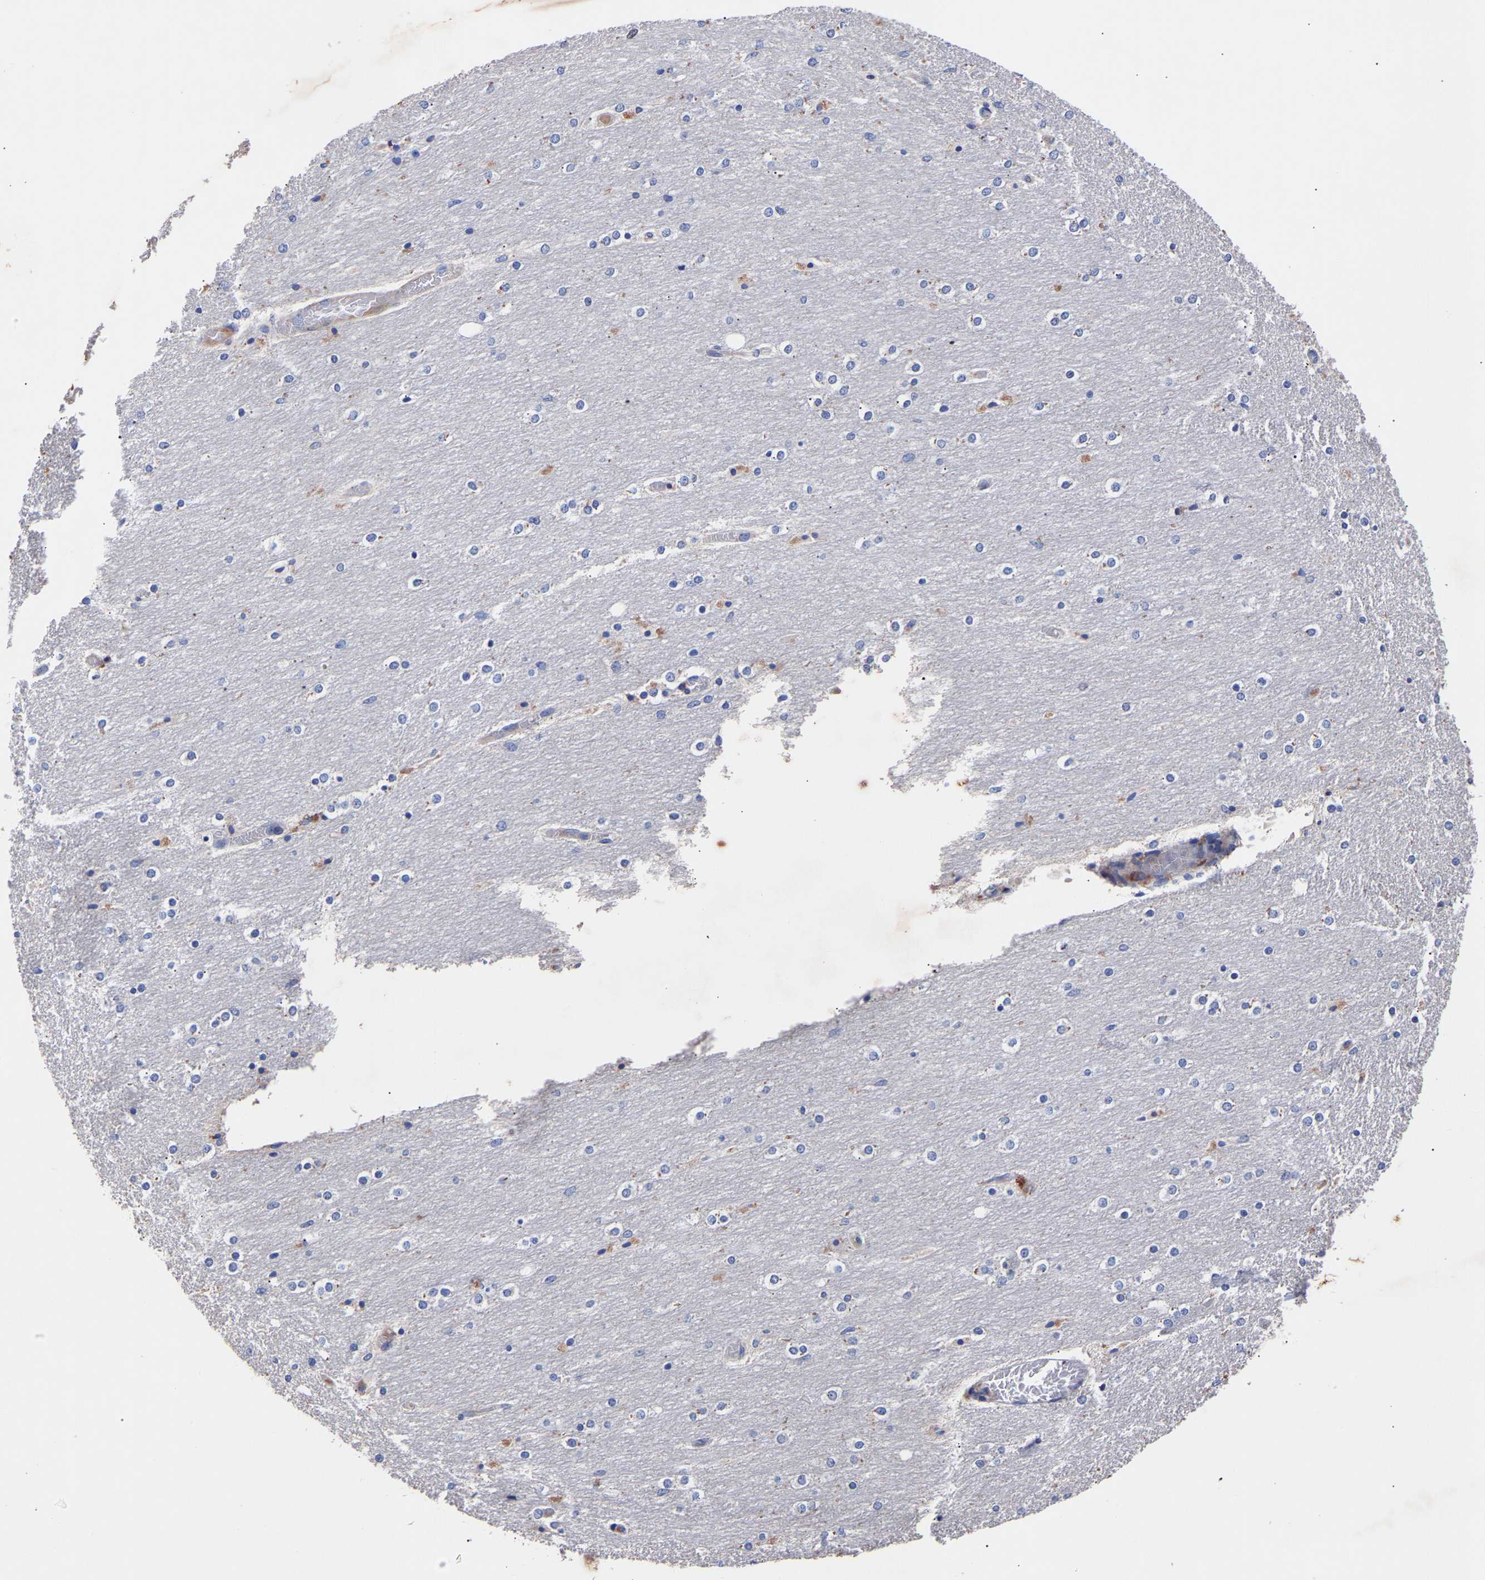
{"staining": {"intensity": "negative", "quantity": "none", "location": "none"}, "tissue": "cerebellum", "cell_type": "Cells in granular layer", "image_type": "normal", "snomed": [{"axis": "morphology", "description": "Normal tissue, NOS"}, {"axis": "topography", "description": "Cerebellum"}], "caption": "This is an immunohistochemistry histopathology image of benign human cerebellum. There is no staining in cells in granular layer.", "gene": "SEM1", "patient": {"sex": "female", "age": 54}}